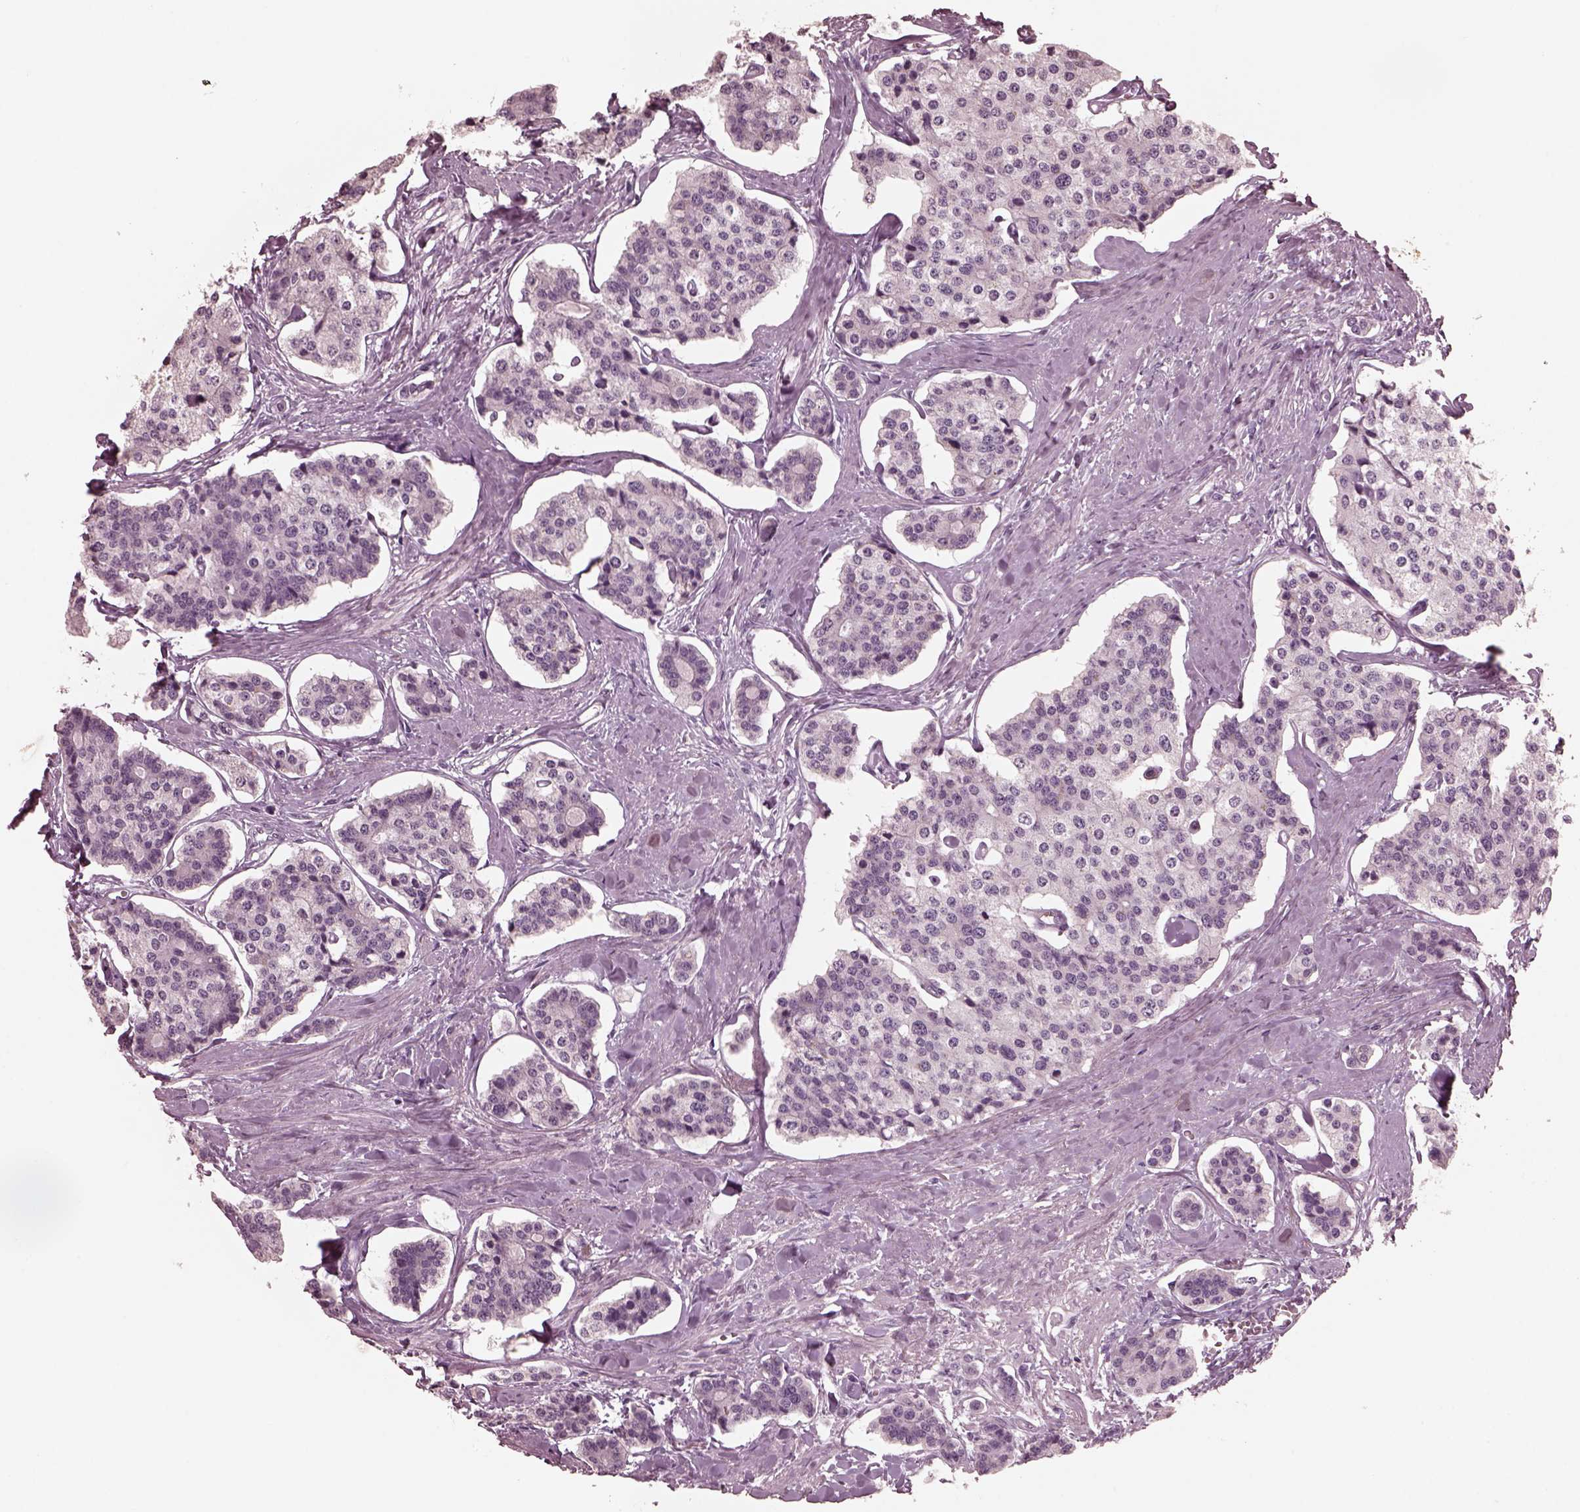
{"staining": {"intensity": "negative", "quantity": "none", "location": "none"}, "tissue": "carcinoid", "cell_type": "Tumor cells", "image_type": "cancer", "snomed": [{"axis": "morphology", "description": "Carcinoid, malignant, NOS"}, {"axis": "topography", "description": "Small intestine"}], "caption": "Carcinoid stained for a protein using IHC shows no positivity tumor cells.", "gene": "CGA", "patient": {"sex": "female", "age": 65}}